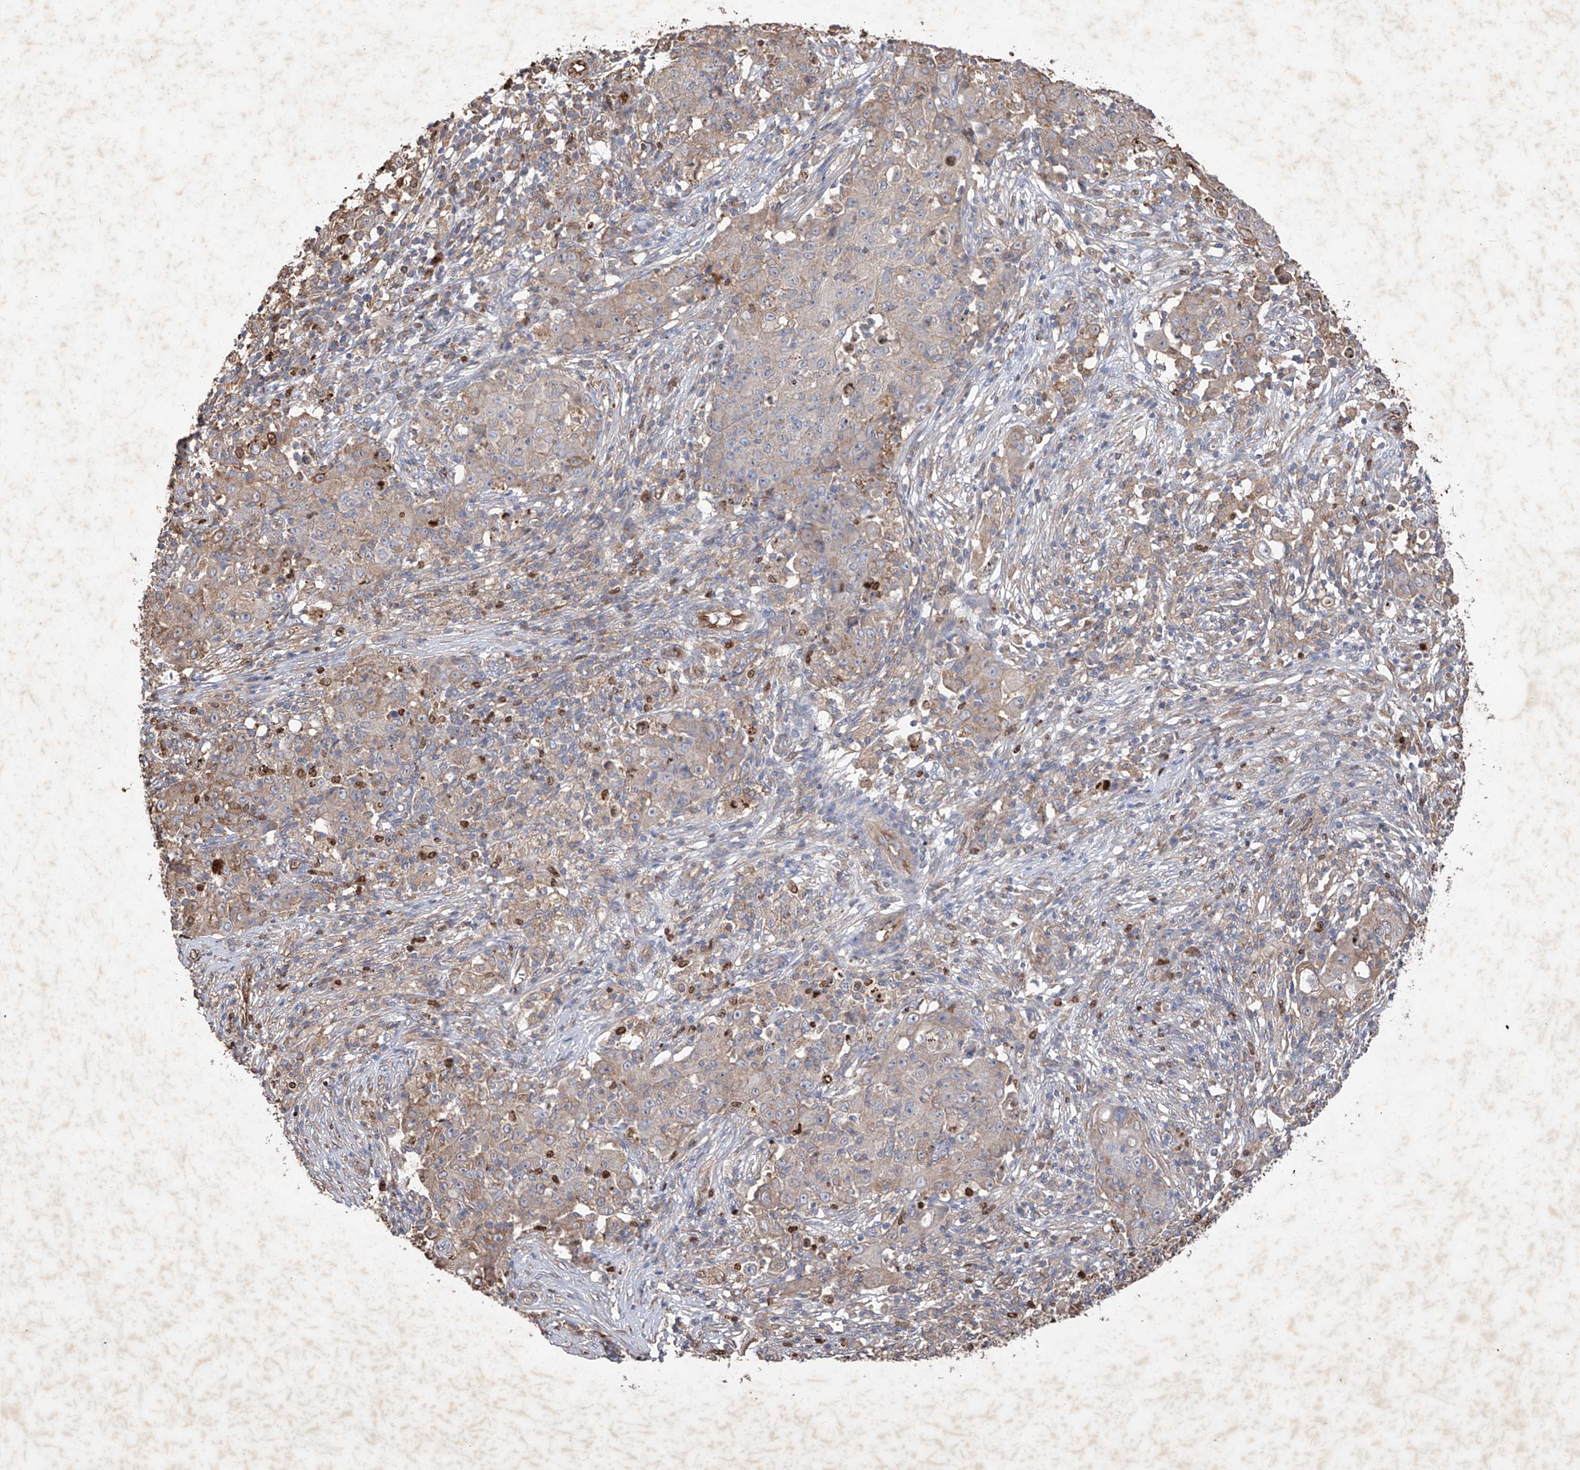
{"staining": {"intensity": "weak", "quantity": "25%-75%", "location": "cytoplasmic/membranous"}, "tissue": "ovarian cancer", "cell_type": "Tumor cells", "image_type": "cancer", "snomed": [{"axis": "morphology", "description": "Carcinoma, endometroid"}, {"axis": "topography", "description": "Ovary"}], "caption": "This photomicrograph demonstrates ovarian cancer (endometroid carcinoma) stained with immunohistochemistry to label a protein in brown. The cytoplasmic/membranous of tumor cells show weak positivity for the protein. Nuclei are counter-stained blue.", "gene": "EDN1", "patient": {"sex": "female", "age": 42}}